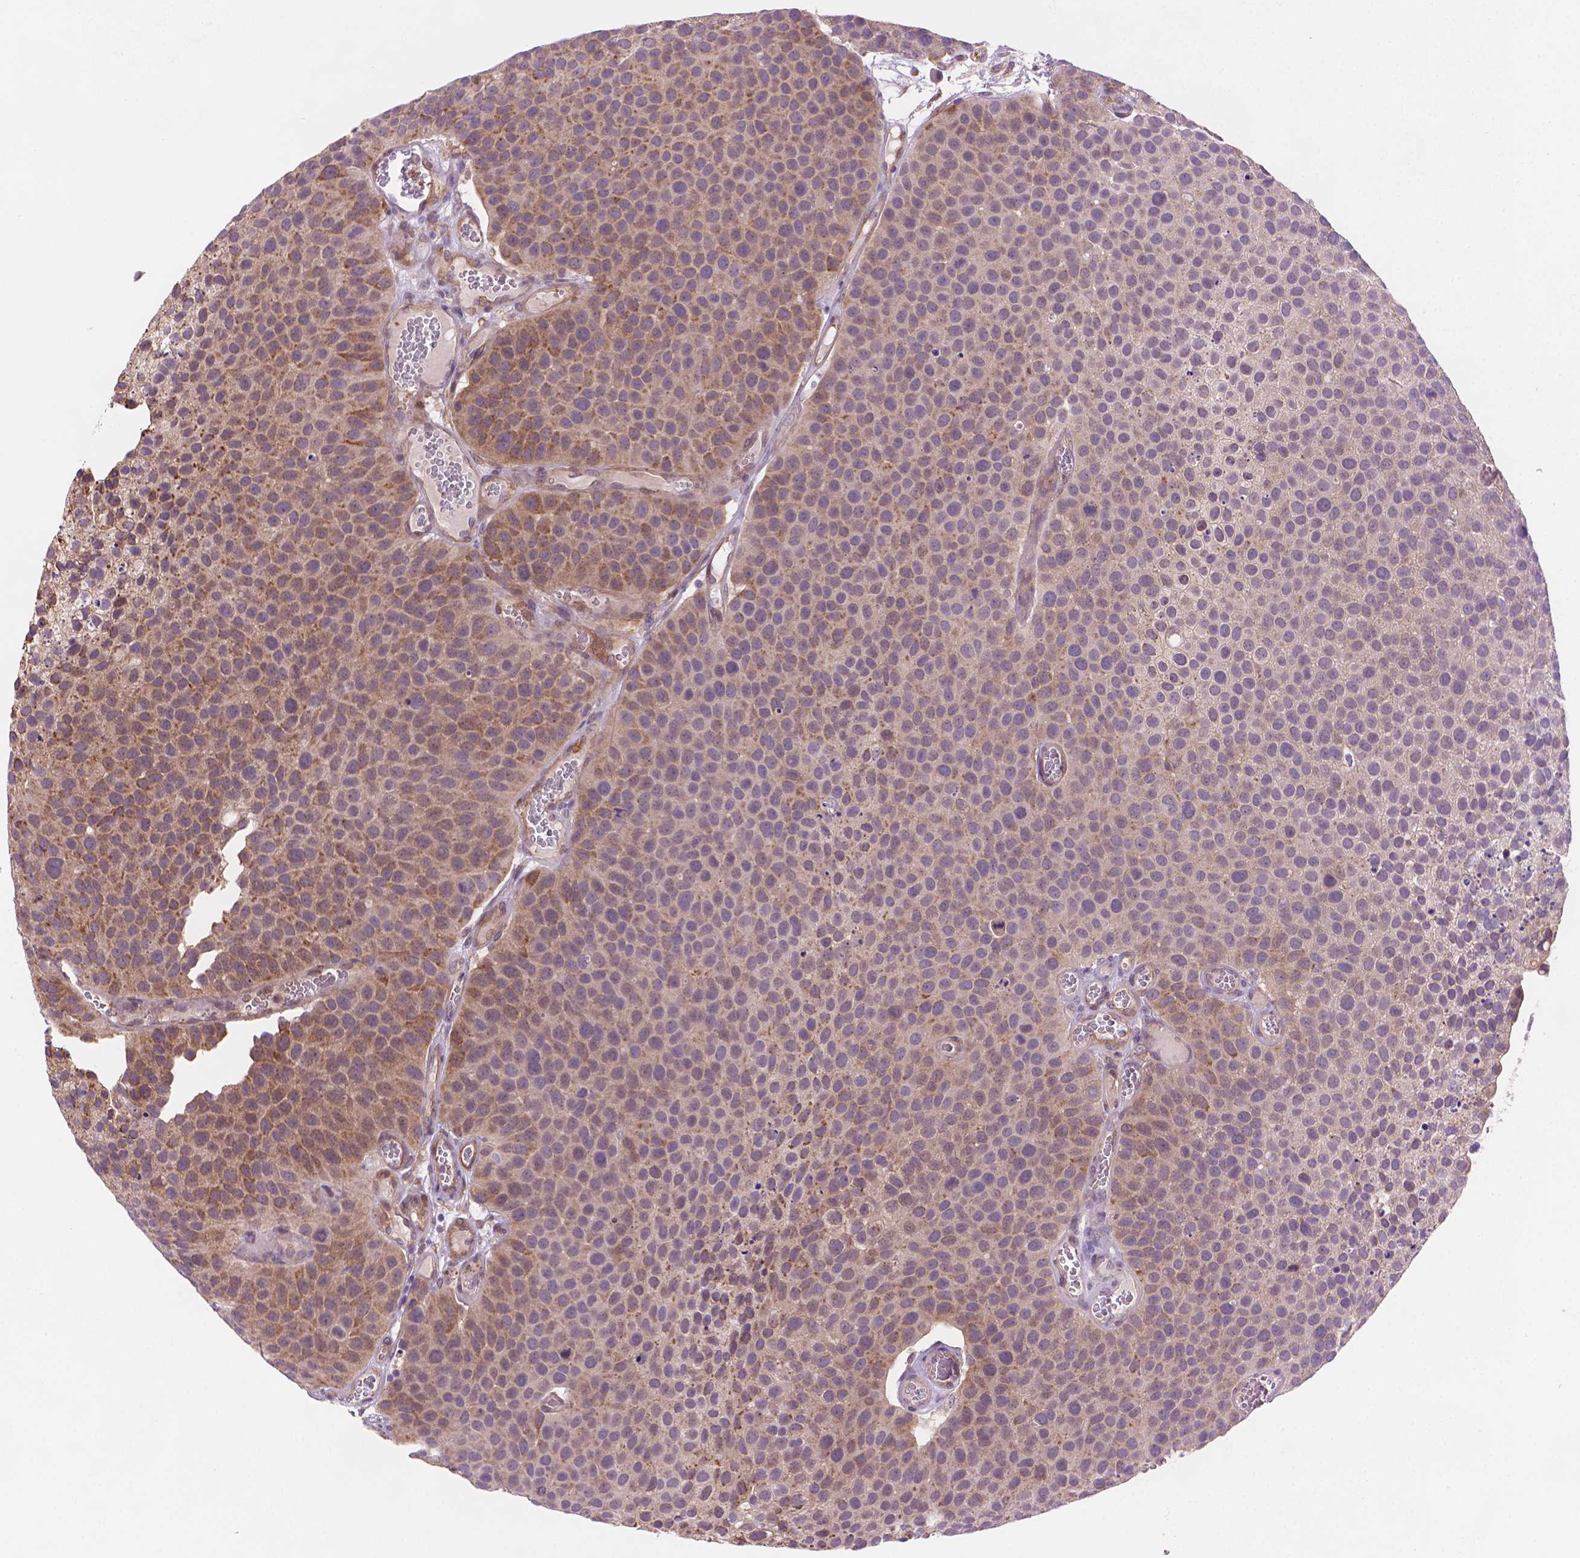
{"staining": {"intensity": "moderate", "quantity": "<25%", "location": "cytoplasmic/membranous"}, "tissue": "urothelial cancer", "cell_type": "Tumor cells", "image_type": "cancer", "snomed": [{"axis": "morphology", "description": "Urothelial carcinoma, Low grade"}, {"axis": "topography", "description": "Urinary bladder"}], "caption": "Moderate cytoplasmic/membranous protein staining is appreciated in about <25% of tumor cells in urothelial carcinoma (low-grade).", "gene": "AMMECR1", "patient": {"sex": "female", "age": 69}}